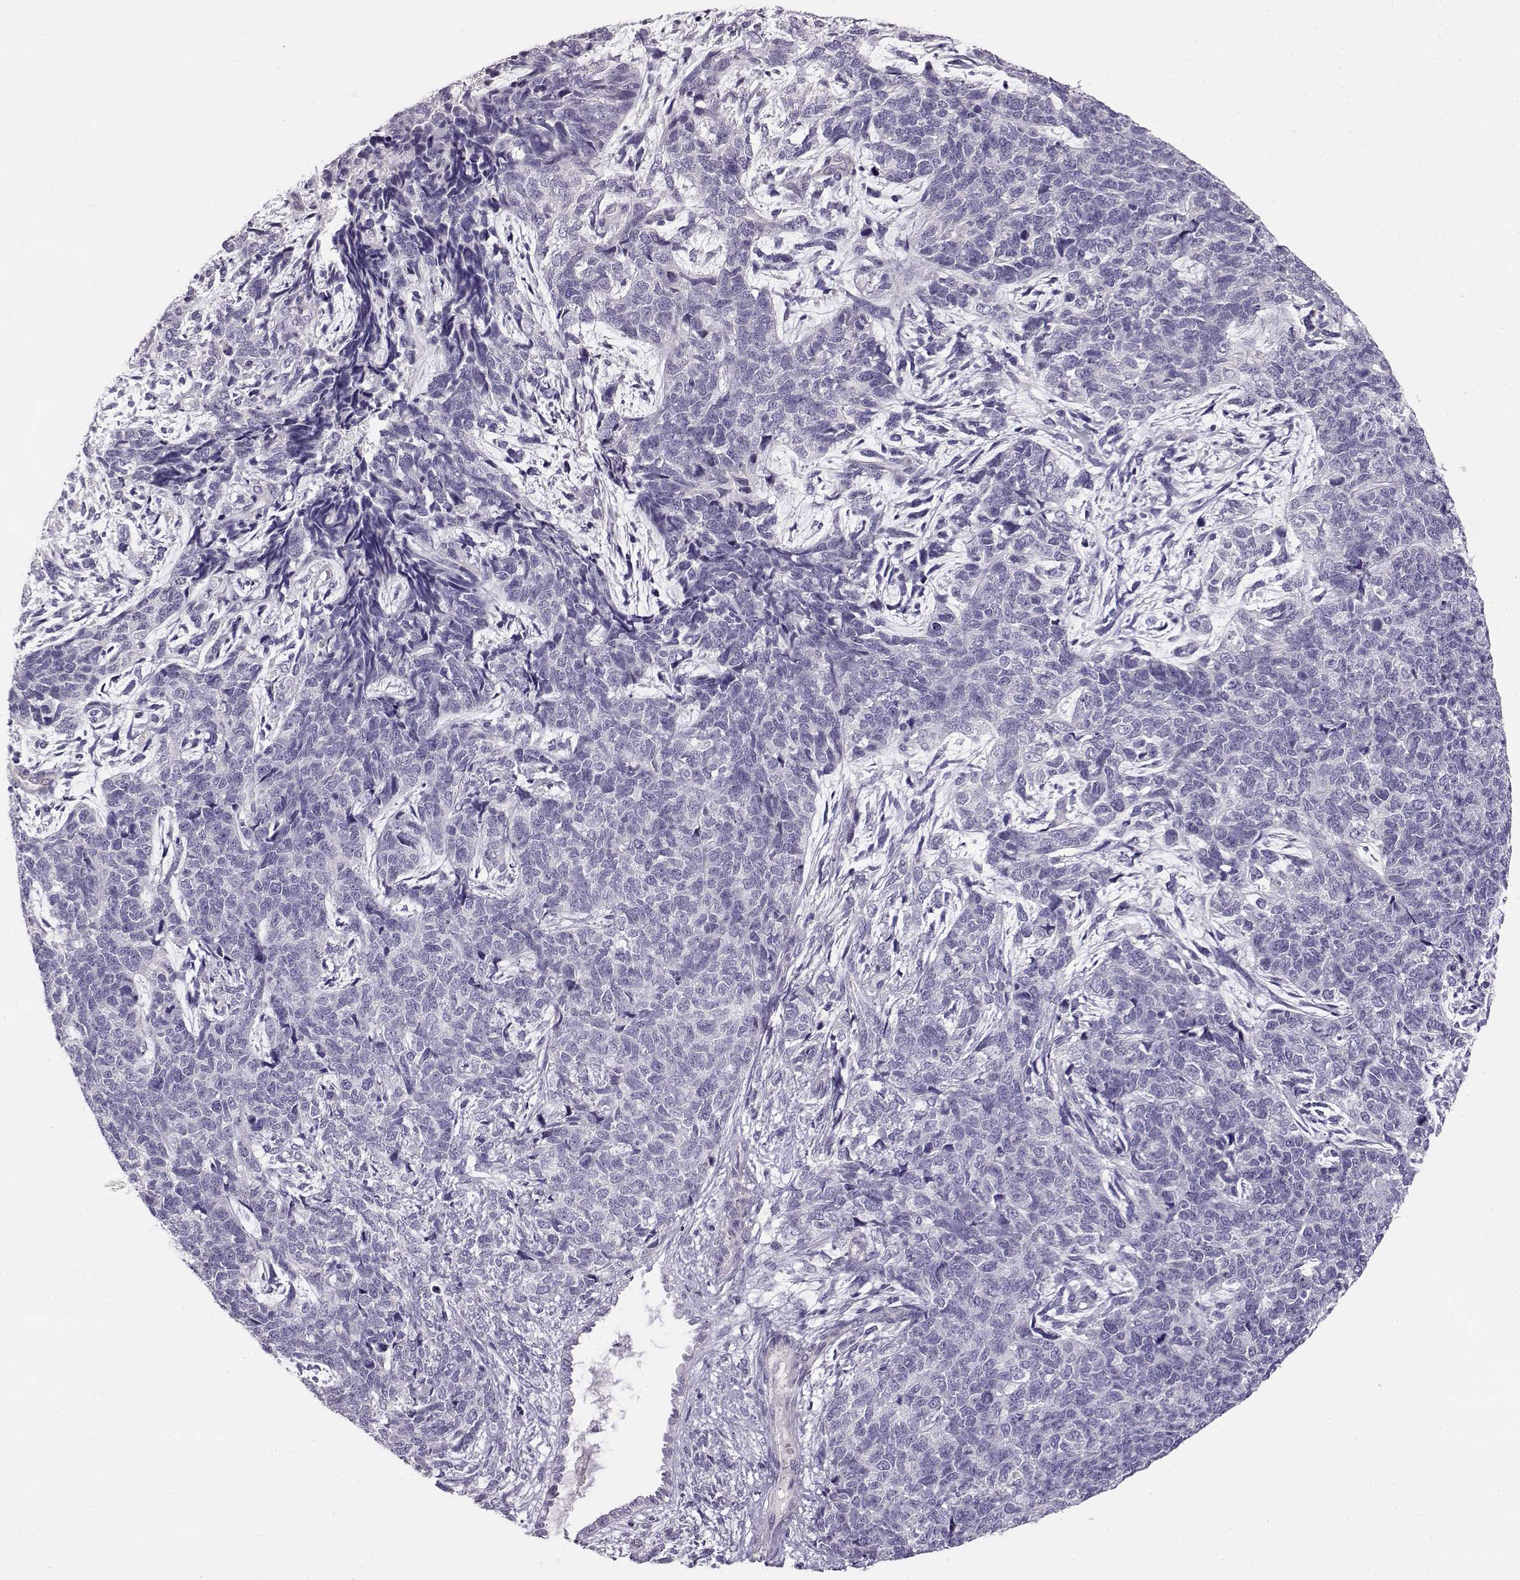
{"staining": {"intensity": "negative", "quantity": "none", "location": "none"}, "tissue": "cervical cancer", "cell_type": "Tumor cells", "image_type": "cancer", "snomed": [{"axis": "morphology", "description": "Squamous cell carcinoma, NOS"}, {"axis": "topography", "description": "Cervix"}], "caption": "A micrograph of cervical squamous cell carcinoma stained for a protein exhibits no brown staining in tumor cells. (Stains: DAB (3,3'-diaminobenzidine) immunohistochemistry (IHC) with hematoxylin counter stain, Microscopy: brightfield microscopy at high magnification).", "gene": "ENDOU", "patient": {"sex": "female", "age": 63}}